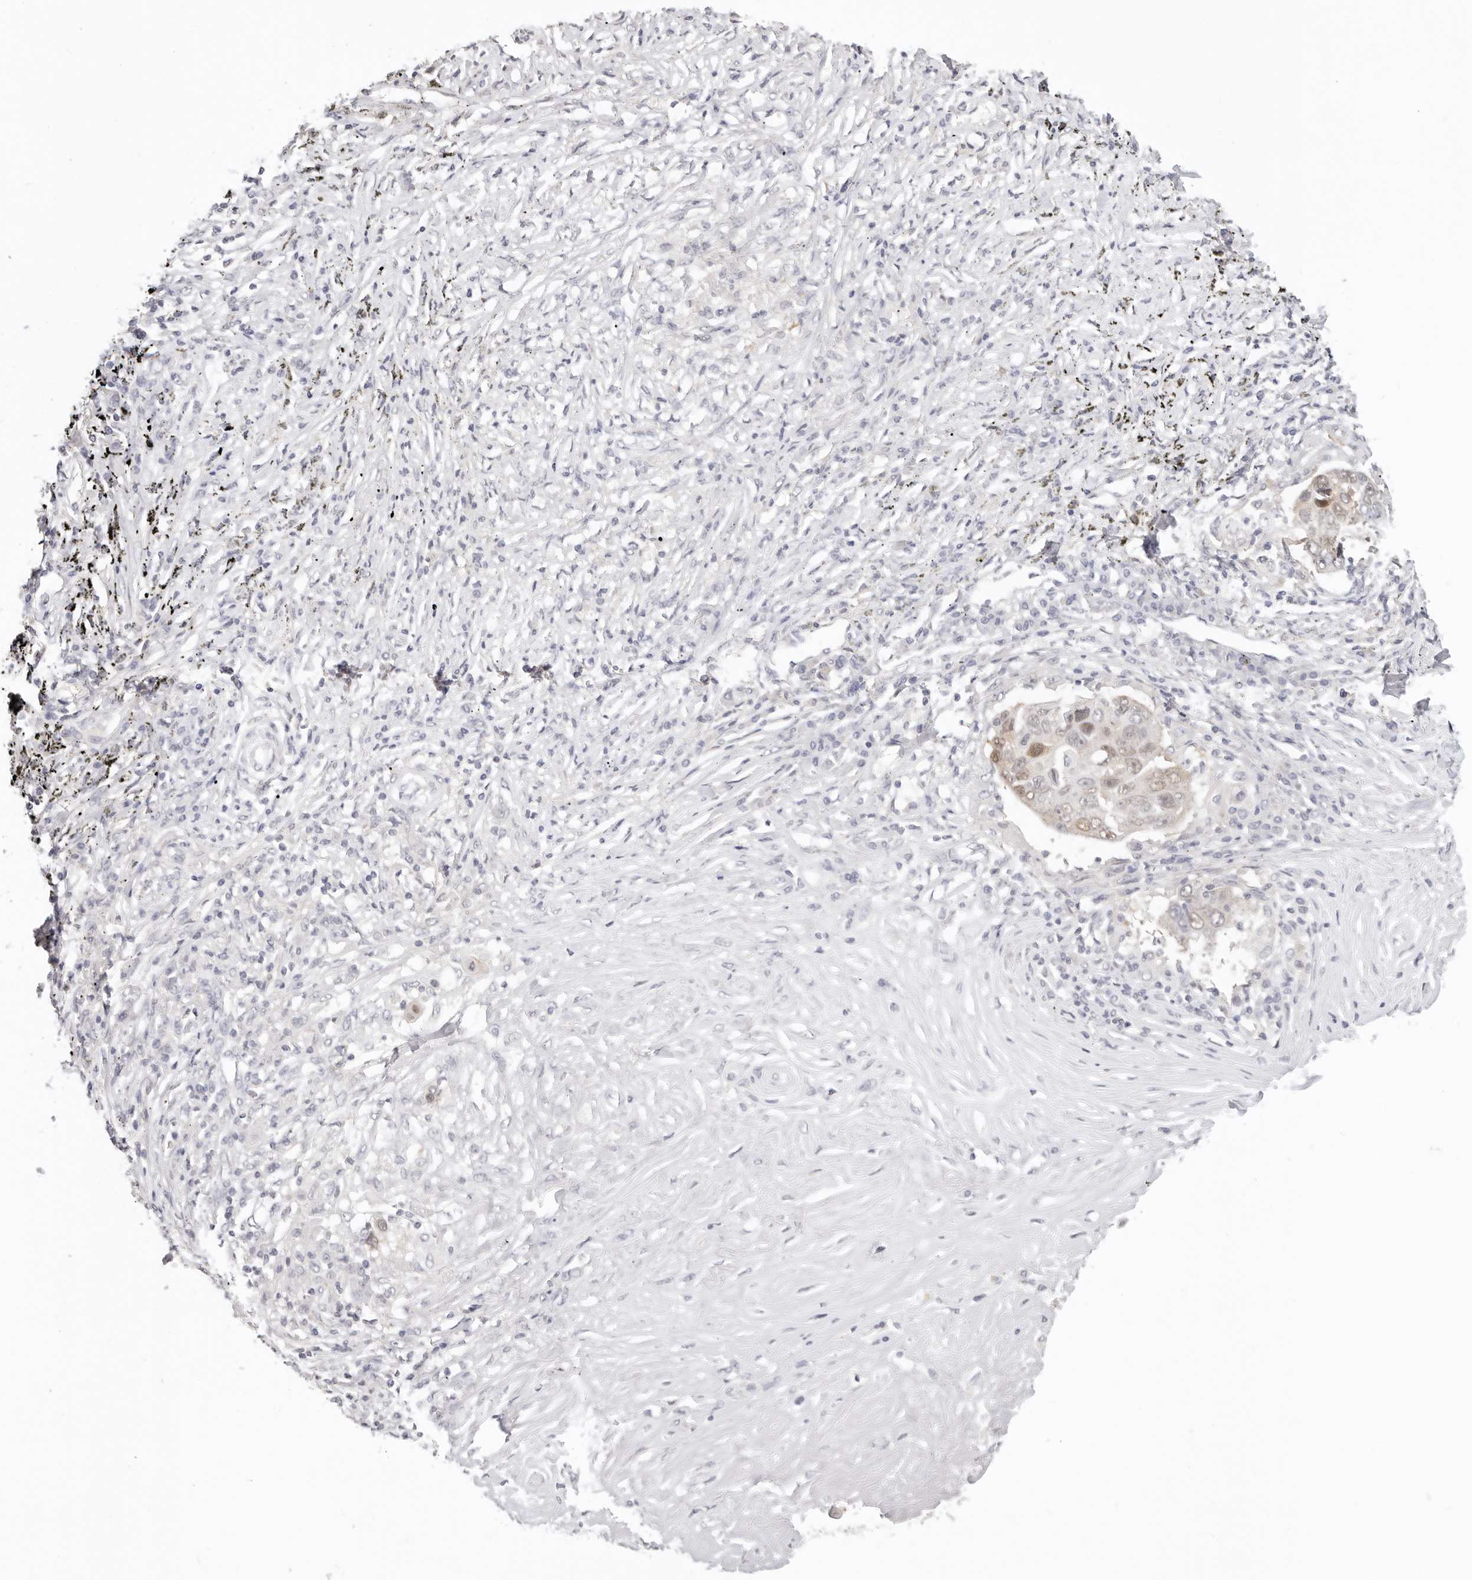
{"staining": {"intensity": "weak", "quantity": "25%-75%", "location": "cytoplasmic/membranous,nuclear"}, "tissue": "lung cancer", "cell_type": "Tumor cells", "image_type": "cancer", "snomed": [{"axis": "morphology", "description": "Squamous cell carcinoma, NOS"}, {"axis": "topography", "description": "Lung"}], "caption": "Immunohistochemical staining of lung cancer (squamous cell carcinoma) shows low levels of weak cytoplasmic/membranous and nuclear staining in approximately 25%-75% of tumor cells. (IHC, brightfield microscopy, high magnification).", "gene": "GGPS1", "patient": {"sex": "male", "age": 66}}